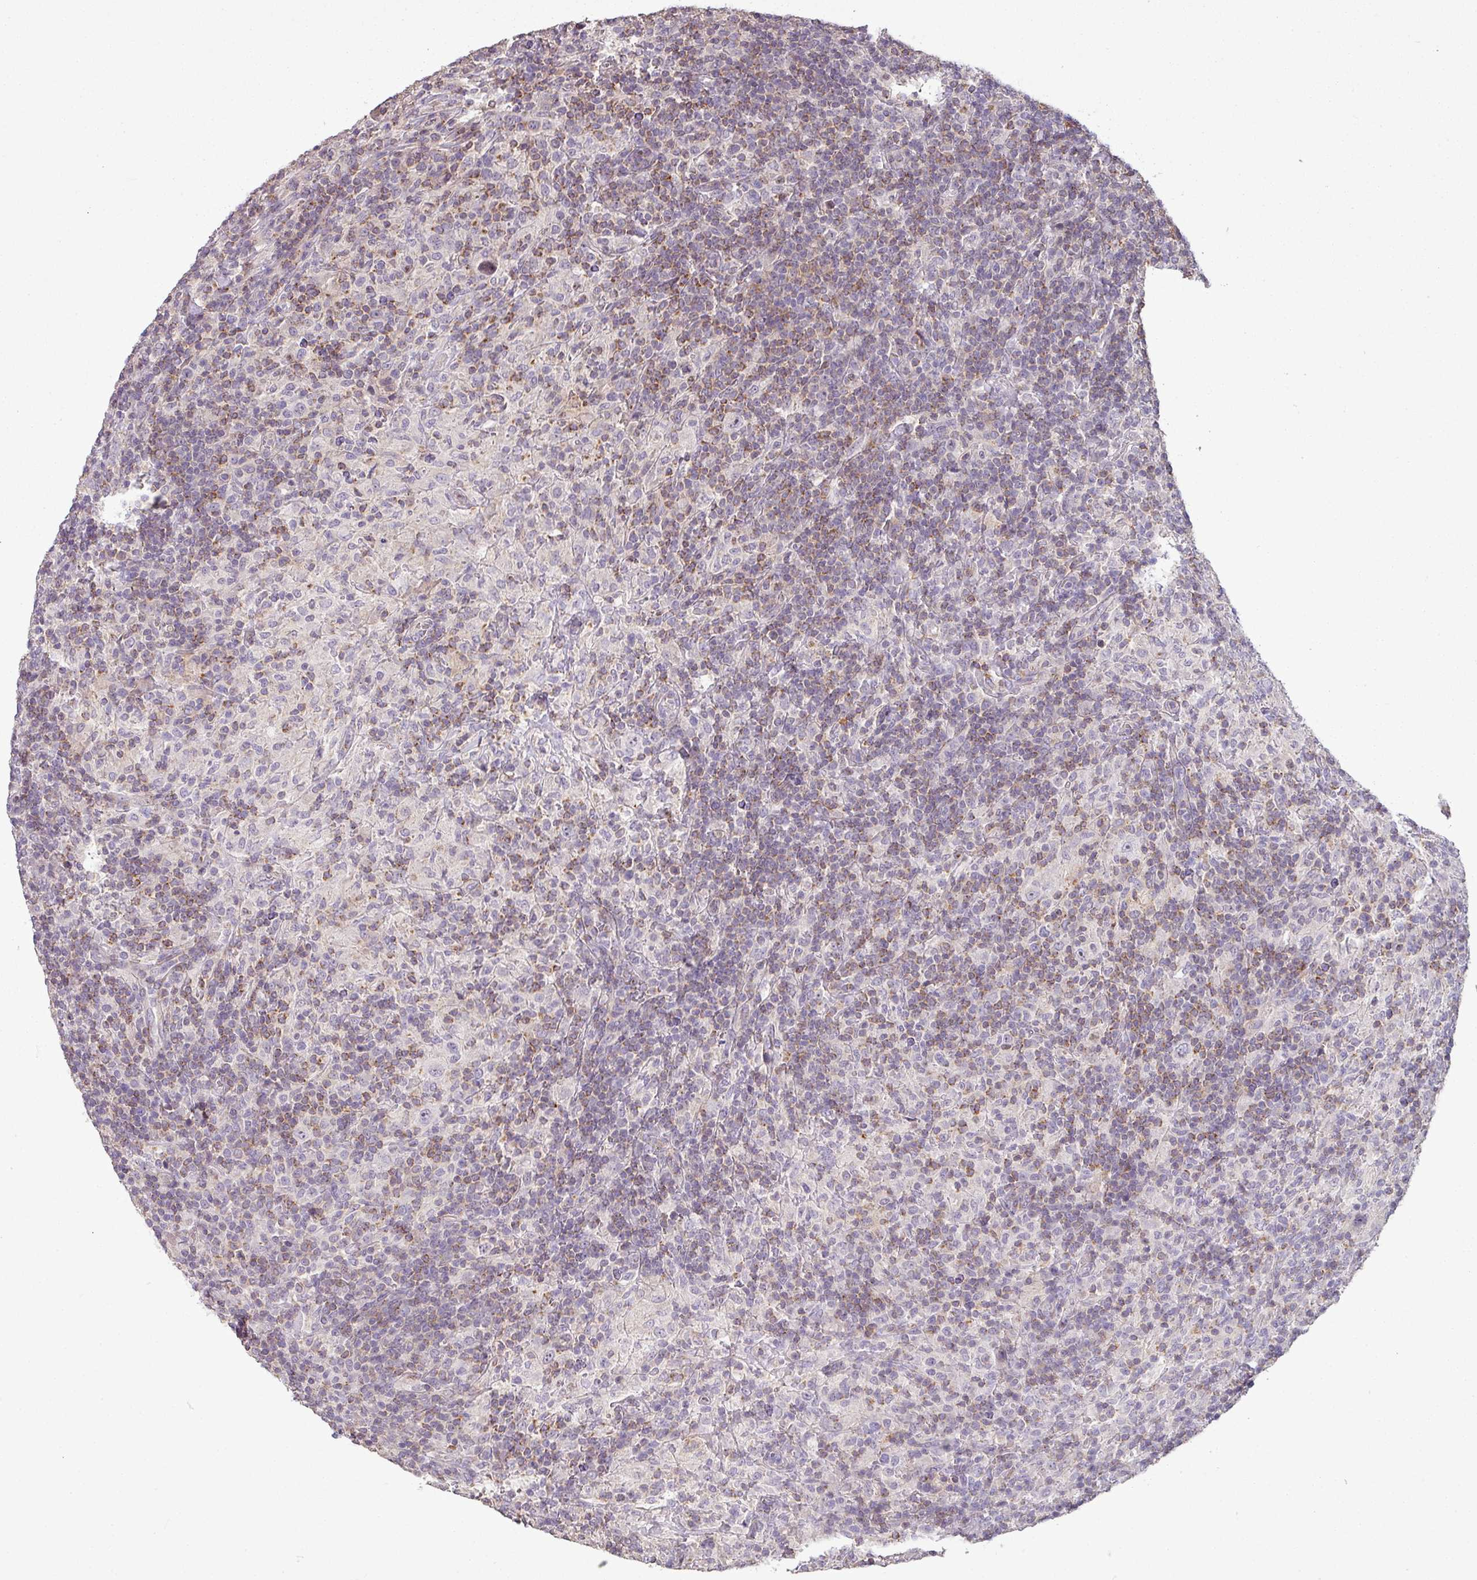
{"staining": {"intensity": "negative", "quantity": "none", "location": "none"}, "tissue": "lymphoma", "cell_type": "Tumor cells", "image_type": "cancer", "snomed": [{"axis": "morphology", "description": "Hodgkin's disease, NOS"}, {"axis": "topography", "description": "Lymph node"}], "caption": "Immunohistochemistry of Hodgkin's disease displays no staining in tumor cells.", "gene": "LY9", "patient": {"sex": "male", "age": 70}}